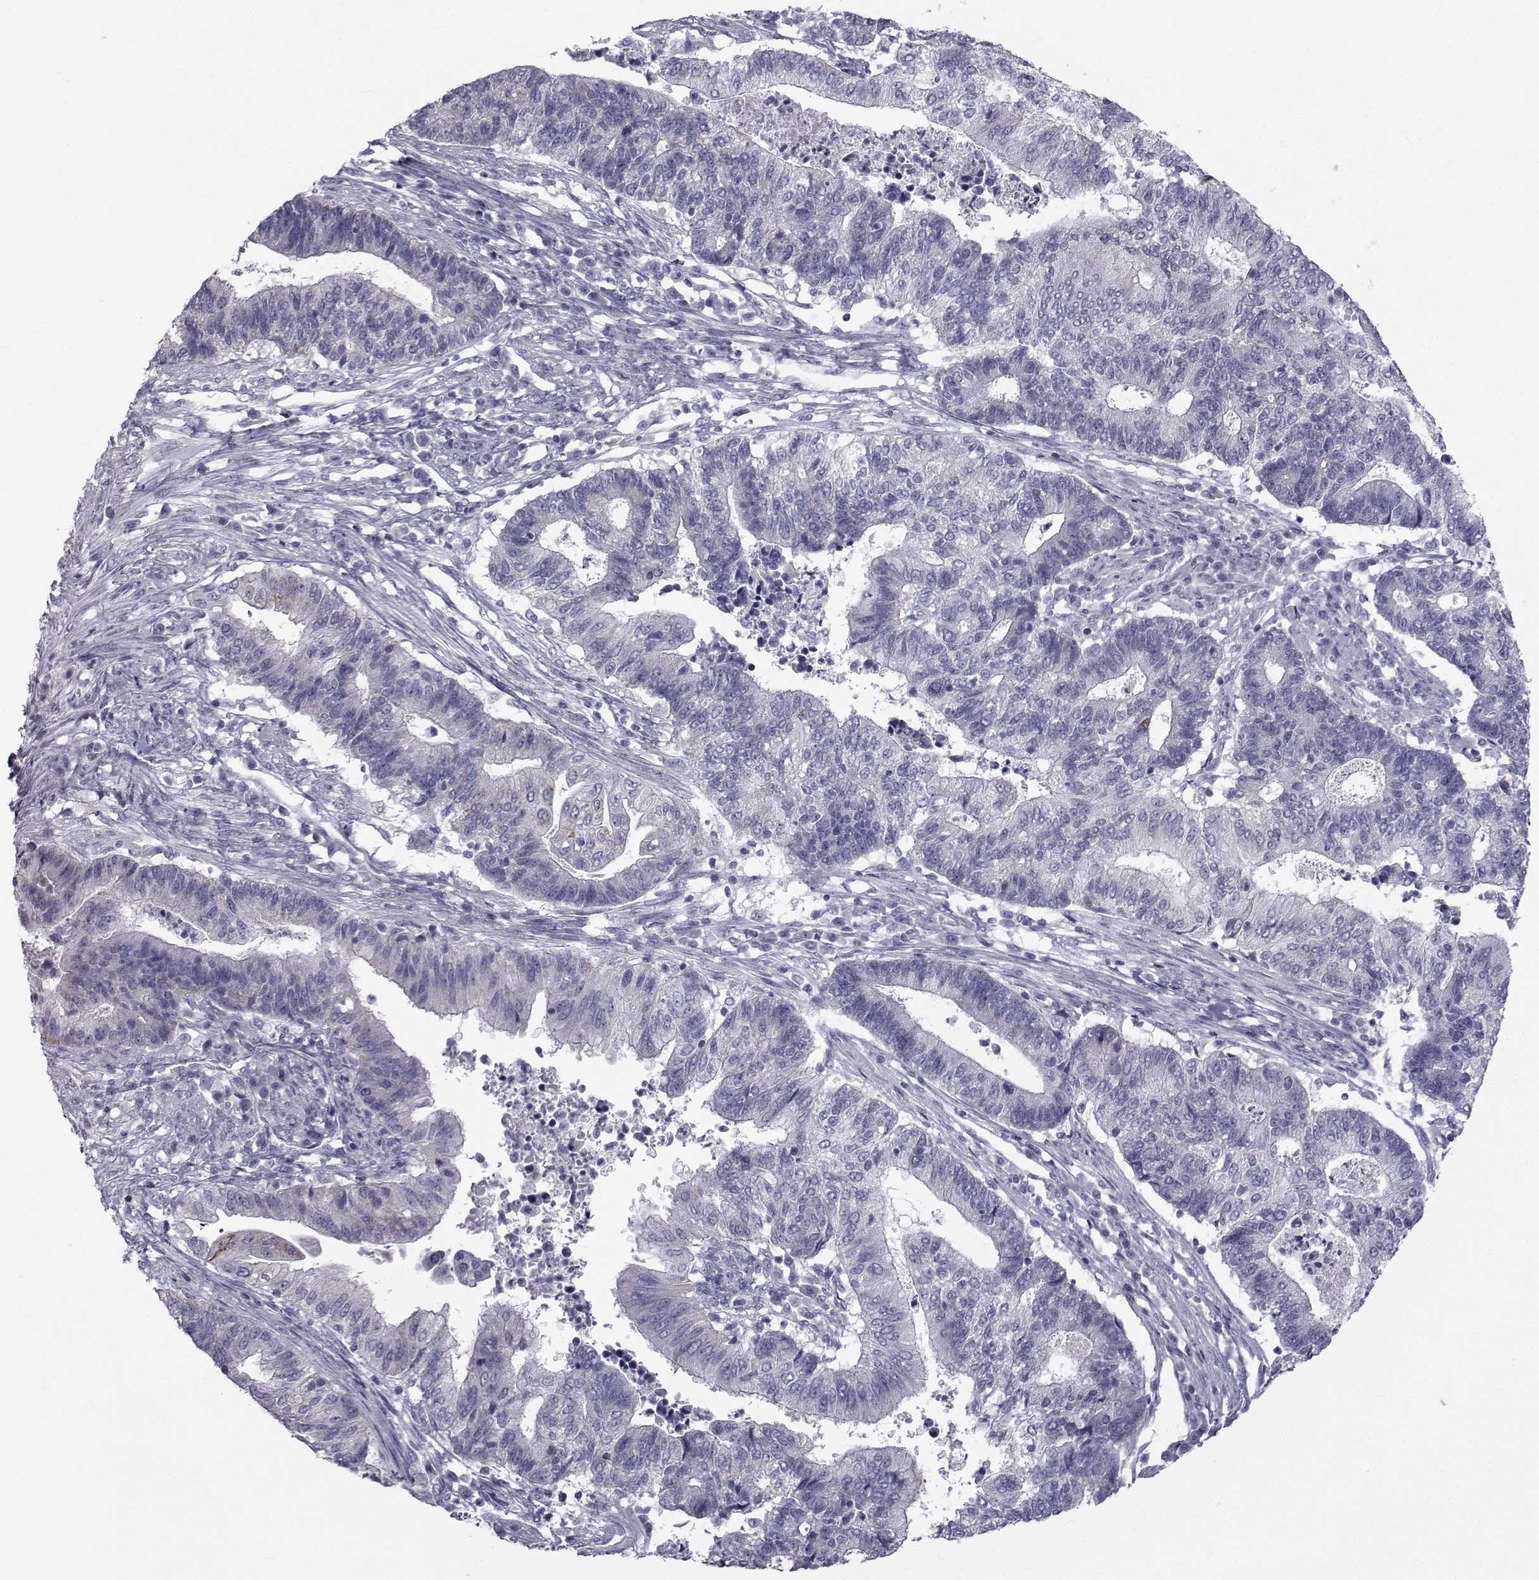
{"staining": {"intensity": "negative", "quantity": "none", "location": "none"}, "tissue": "endometrial cancer", "cell_type": "Tumor cells", "image_type": "cancer", "snomed": [{"axis": "morphology", "description": "Adenocarcinoma, NOS"}, {"axis": "topography", "description": "Uterus"}, {"axis": "topography", "description": "Endometrium"}], "caption": "Tumor cells are negative for brown protein staining in endometrial cancer (adenocarcinoma).", "gene": "FDXR", "patient": {"sex": "female", "age": 54}}